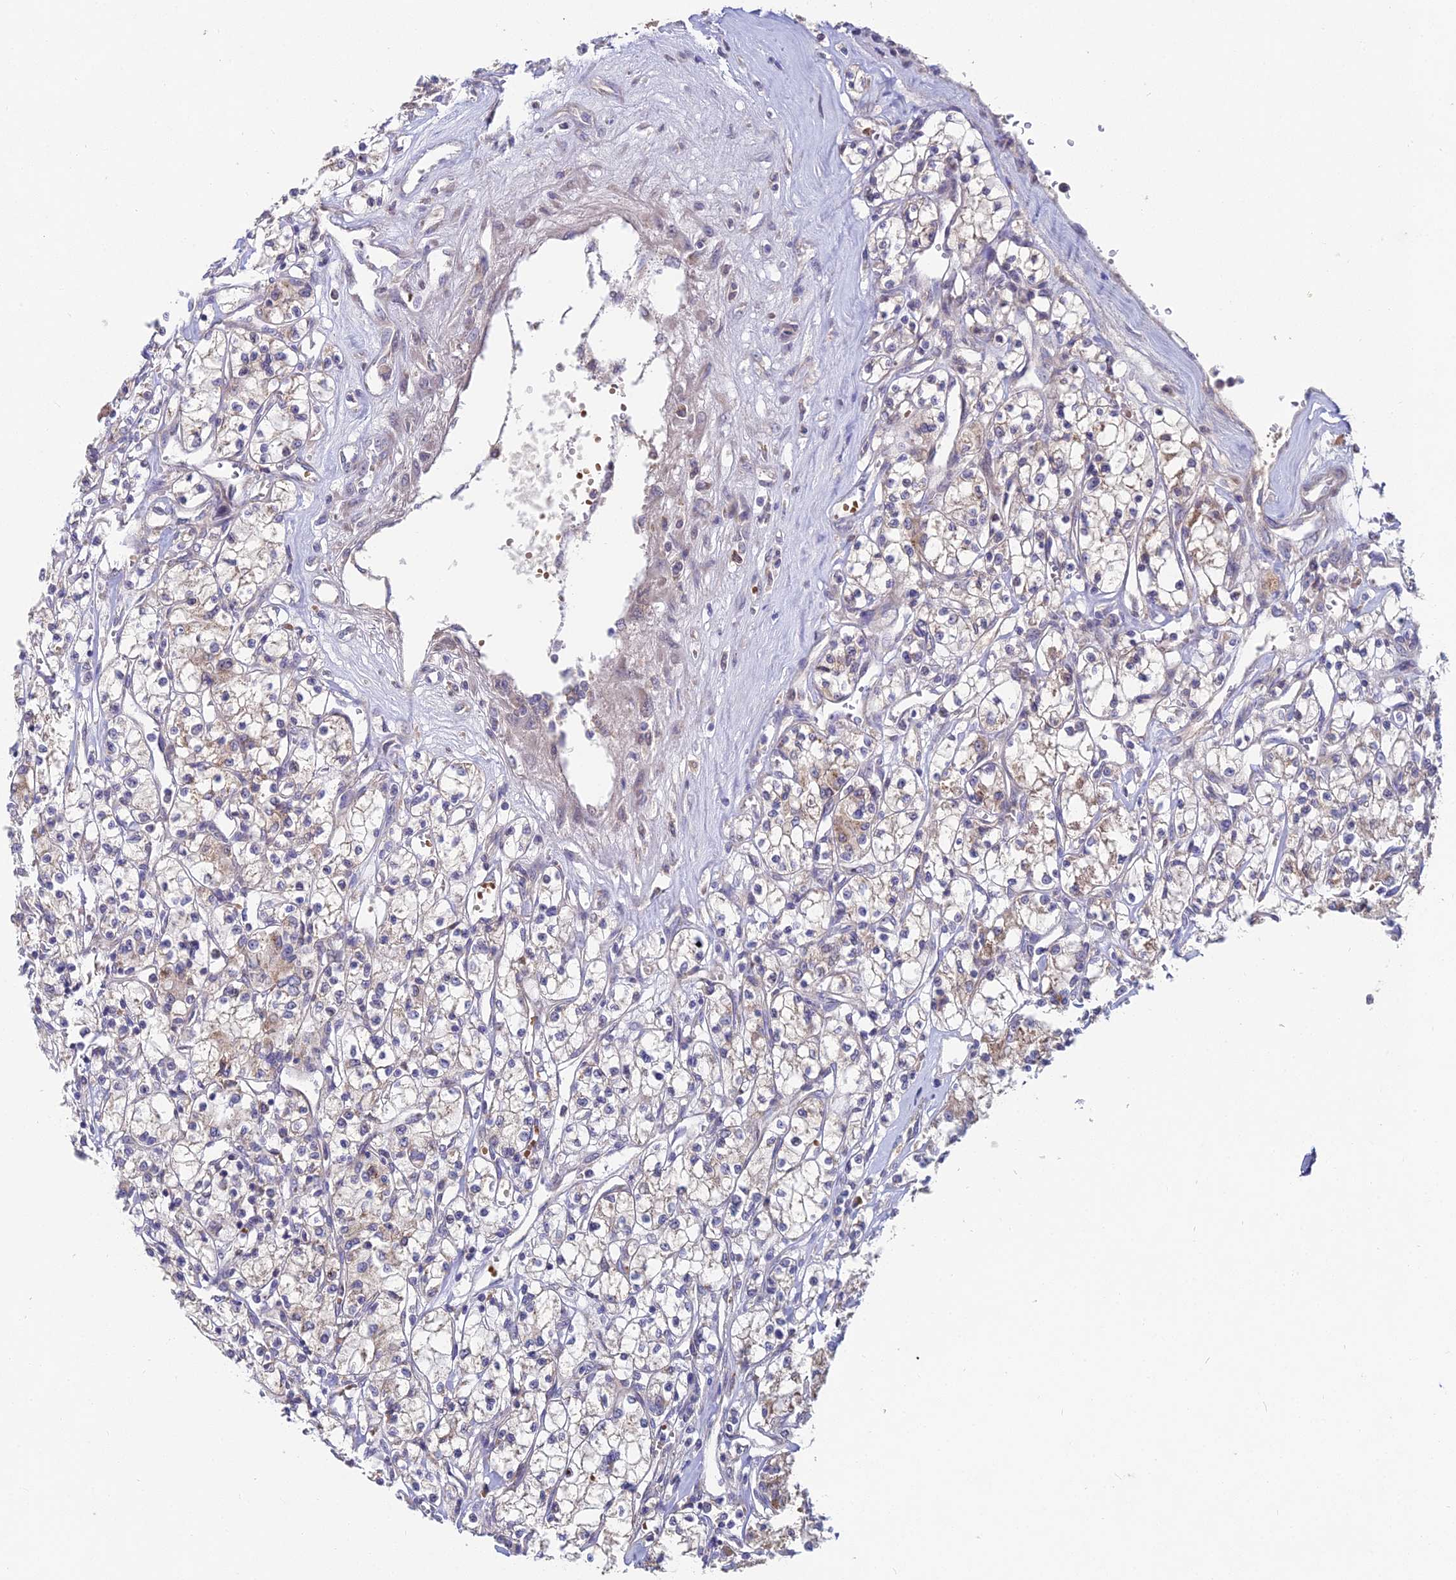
{"staining": {"intensity": "moderate", "quantity": "<25%", "location": "cytoplasmic/membranous"}, "tissue": "renal cancer", "cell_type": "Tumor cells", "image_type": "cancer", "snomed": [{"axis": "morphology", "description": "Adenocarcinoma, NOS"}, {"axis": "topography", "description": "Kidney"}], "caption": "Immunohistochemistry (IHC) histopathology image of neoplastic tissue: human renal adenocarcinoma stained using immunohistochemistry (IHC) exhibits low levels of moderate protein expression localized specifically in the cytoplasmic/membranous of tumor cells, appearing as a cytoplasmic/membranous brown color.", "gene": "WDR43", "patient": {"sex": "female", "age": 59}}